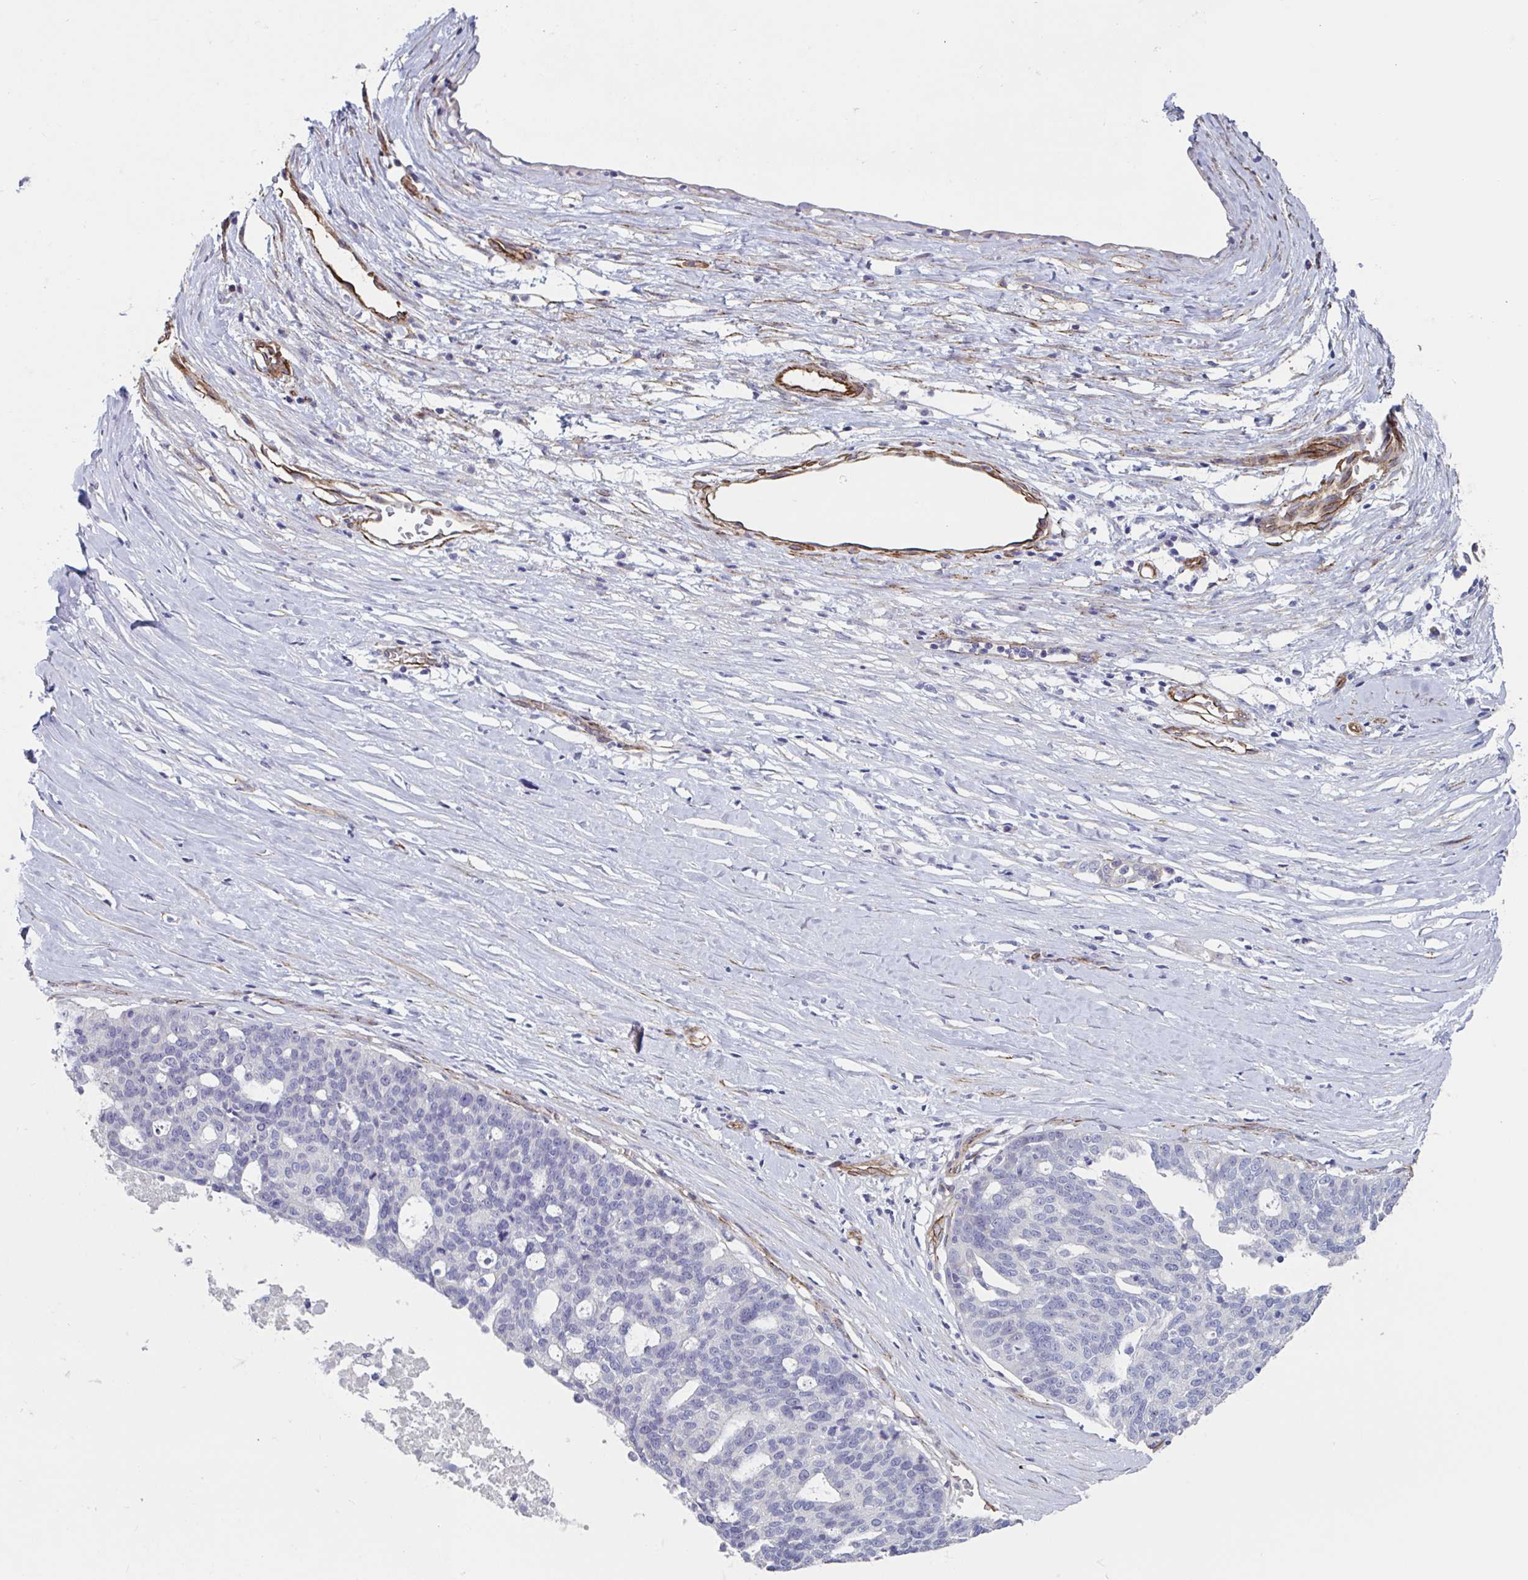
{"staining": {"intensity": "negative", "quantity": "none", "location": "none"}, "tissue": "ovarian cancer", "cell_type": "Tumor cells", "image_type": "cancer", "snomed": [{"axis": "morphology", "description": "Cystadenocarcinoma, serous, NOS"}, {"axis": "topography", "description": "Ovary"}], "caption": "Ovarian serous cystadenocarcinoma was stained to show a protein in brown. There is no significant positivity in tumor cells. (DAB immunohistochemistry visualized using brightfield microscopy, high magnification).", "gene": "CITED4", "patient": {"sex": "female", "age": 59}}